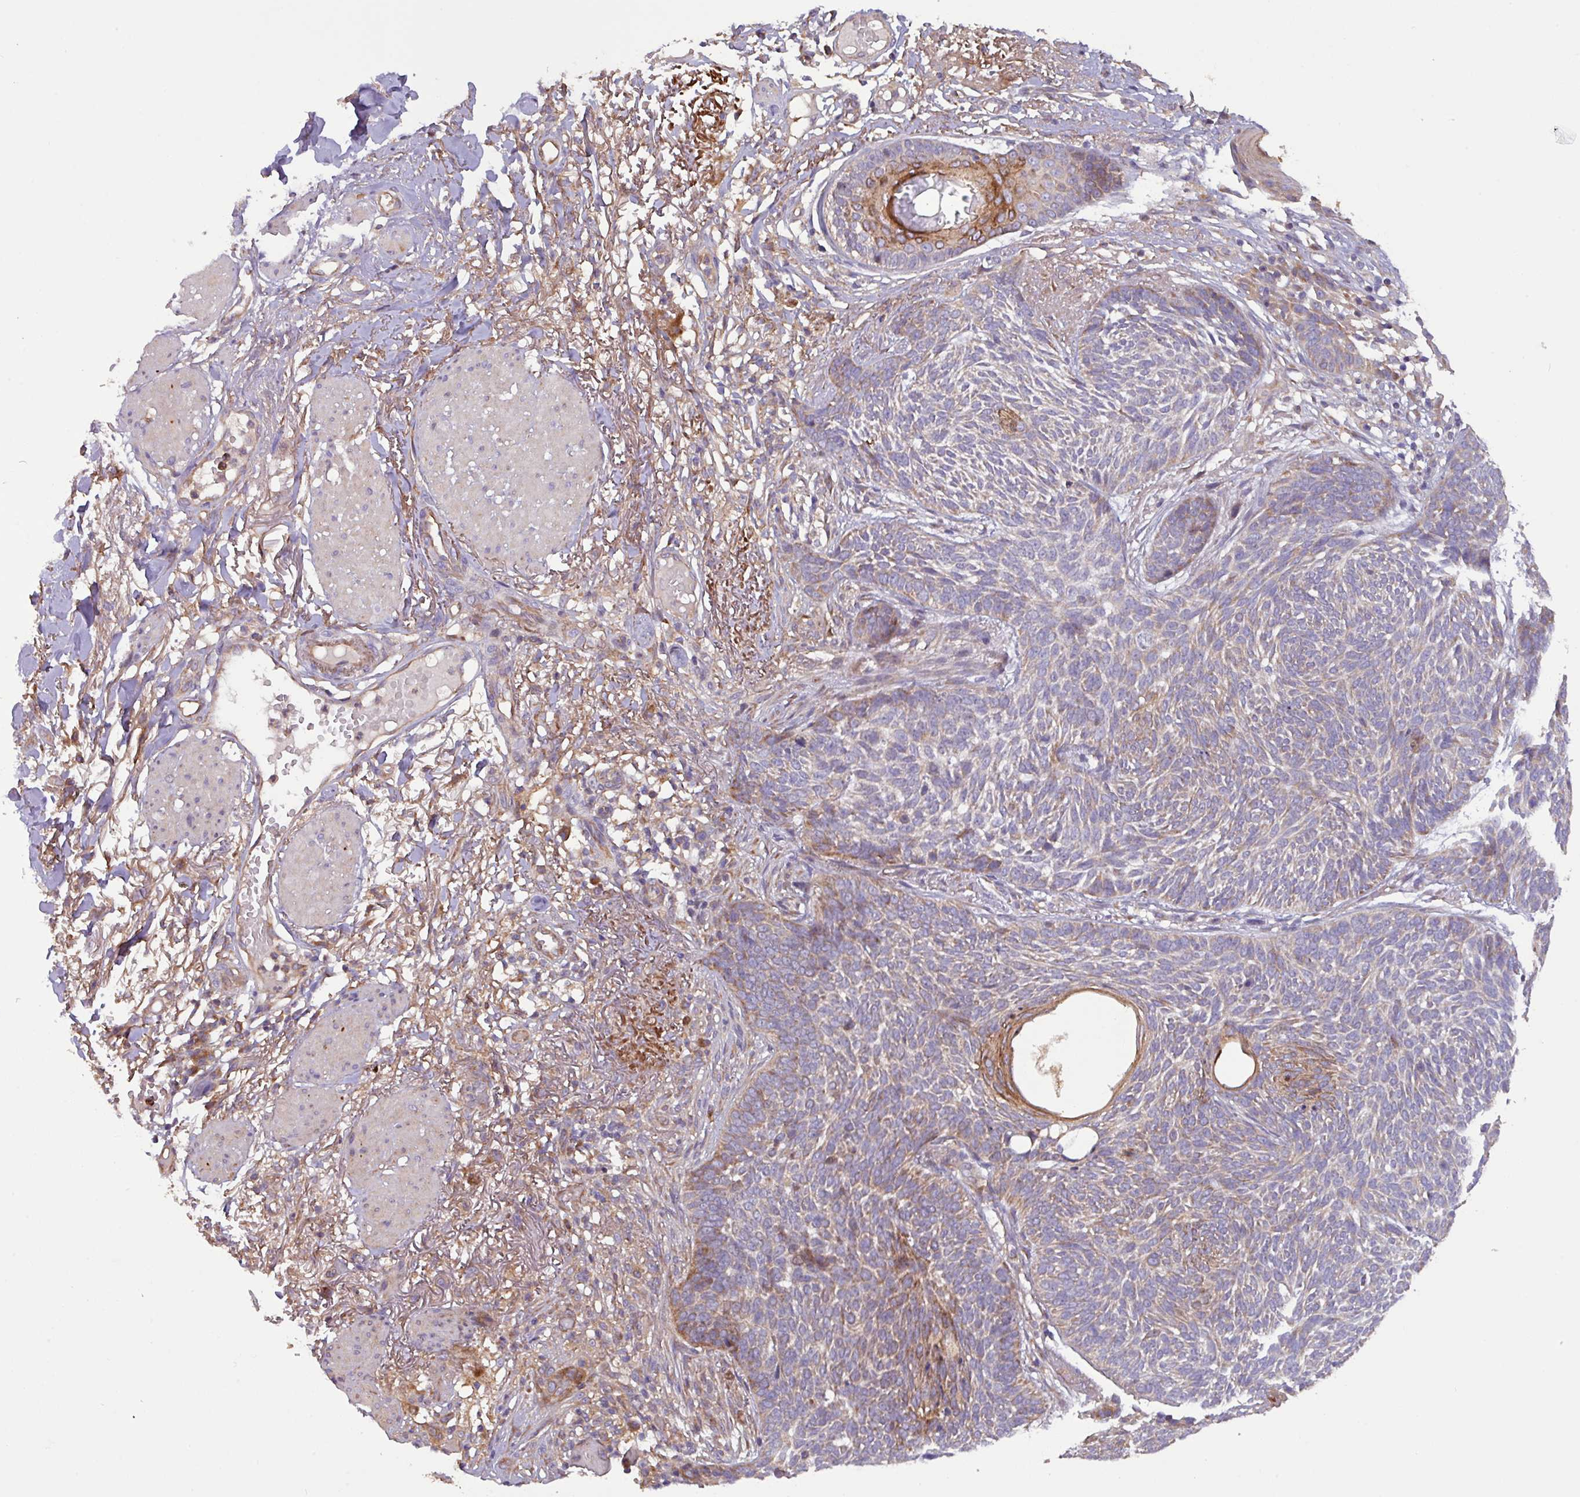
{"staining": {"intensity": "moderate", "quantity": "<25%", "location": "cytoplasmic/membranous"}, "tissue": "skin cancer", "cell_type": "Tumor cells", "image_type": "cancer", "snomed": [{"axis": "morphology", "description": "Normal tissue, NOS"}, {"axis": "morphology", "description": "Basal cell carcinoma"}, {"axis": "topography", "description": "Skin"}], "caption": "Moderate cytoplasmic/membranous expression is appreciated in approximately <25% of tumor cells in basal cell carcinoma (skin).", "gene": "PTPRQ", "patient": {"sex": "male", "age": 64}}